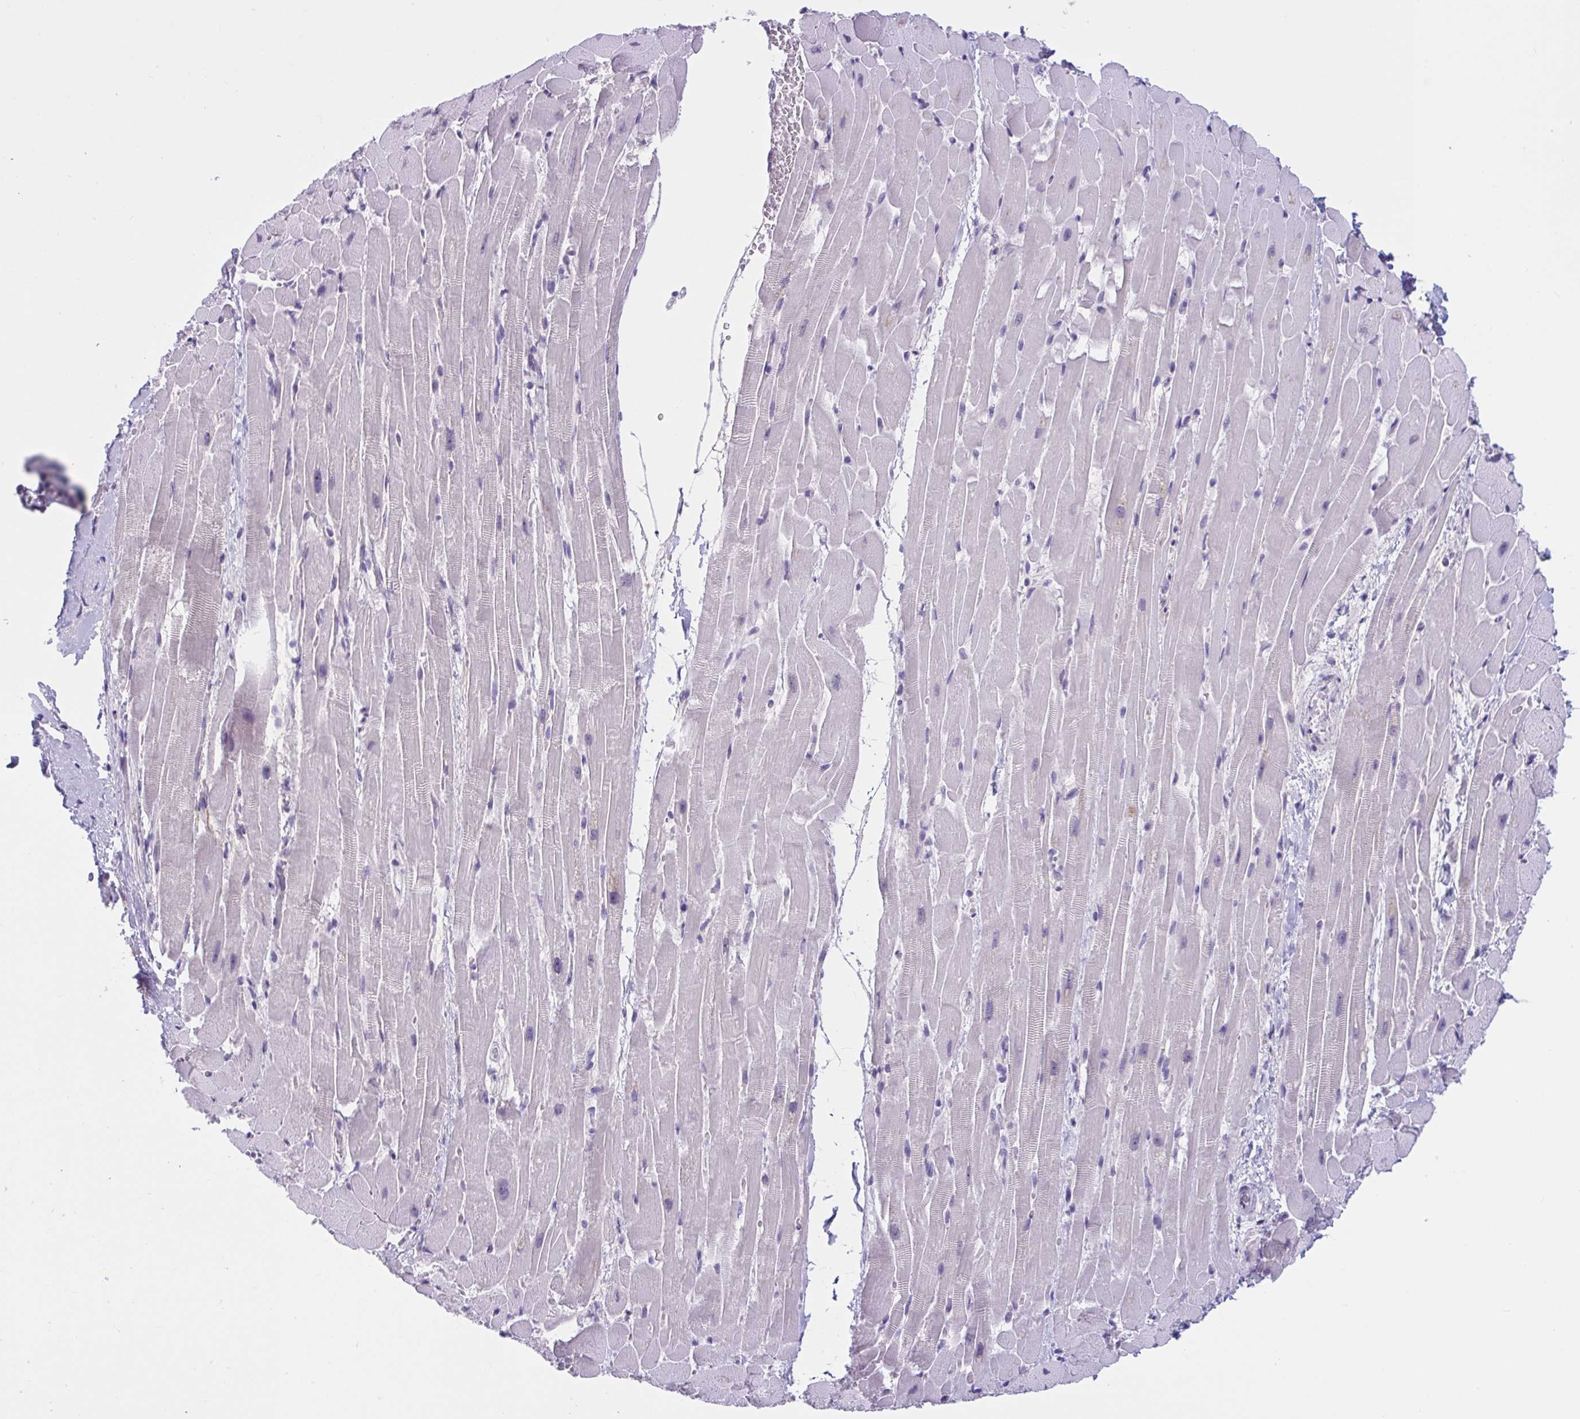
{"staining": {"intensity": "negative", "quantity": "none", "location": "none"}, "tissue": "heart muscle", "cell_type": "Cardiomyocytes", "image_type": "normal", "snomed": [{"axis": "morphology", "description": "Normal tissue, NOS"}, {"axis": "topography", "description": "Heart"}], "caption": "High power microscopy micrograph of an immunohistochemistry image of normal heart muscle, revealing no significant staining in cardiomyocytes. The staining was performed using DAB to visualize the protein expression in brown, while the nuclei were stained in blue with hematoxylin (Magnification: 20x).", "gene": "WNT9B", "patient": {"sex": "male", "age": 37}}